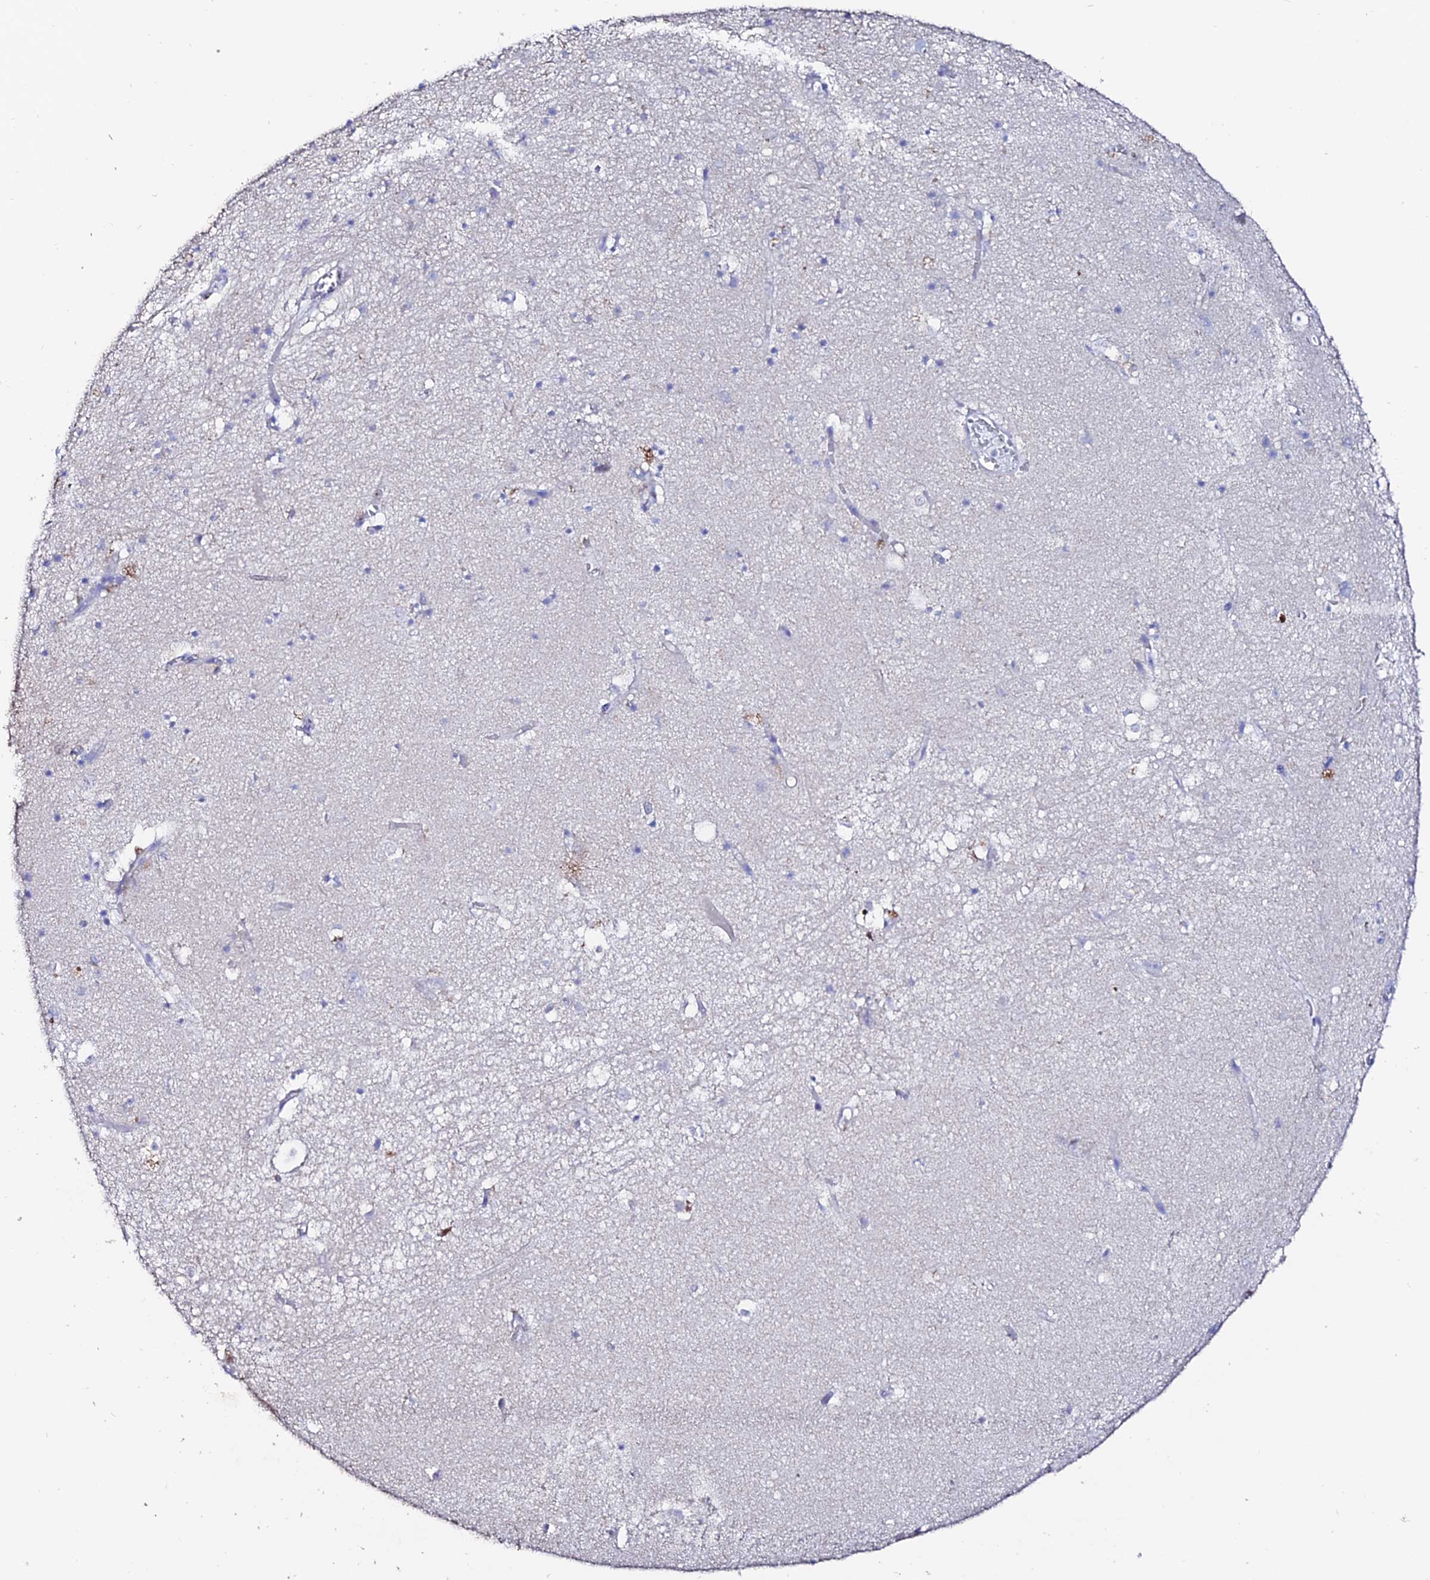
{"staining": {"intensity": "negative", "quantity": "none", "location": "none"}, "tissue": "hippocampus", "cell_type": "Glial cells", "image_type": "normal", "snomed": [{"axis": "morphology", "description": "Normal tissue, NOS"}, {"axis": "topography", "description": "Hippocampus"}], "caption": "Immunohistochemistry (IHC) micrograph of benign hippocampus stained for a protein (brown), which displays no expression in glial cells.", "gene": "ESM1", "patient": {"sex": "female", "age": 64}}